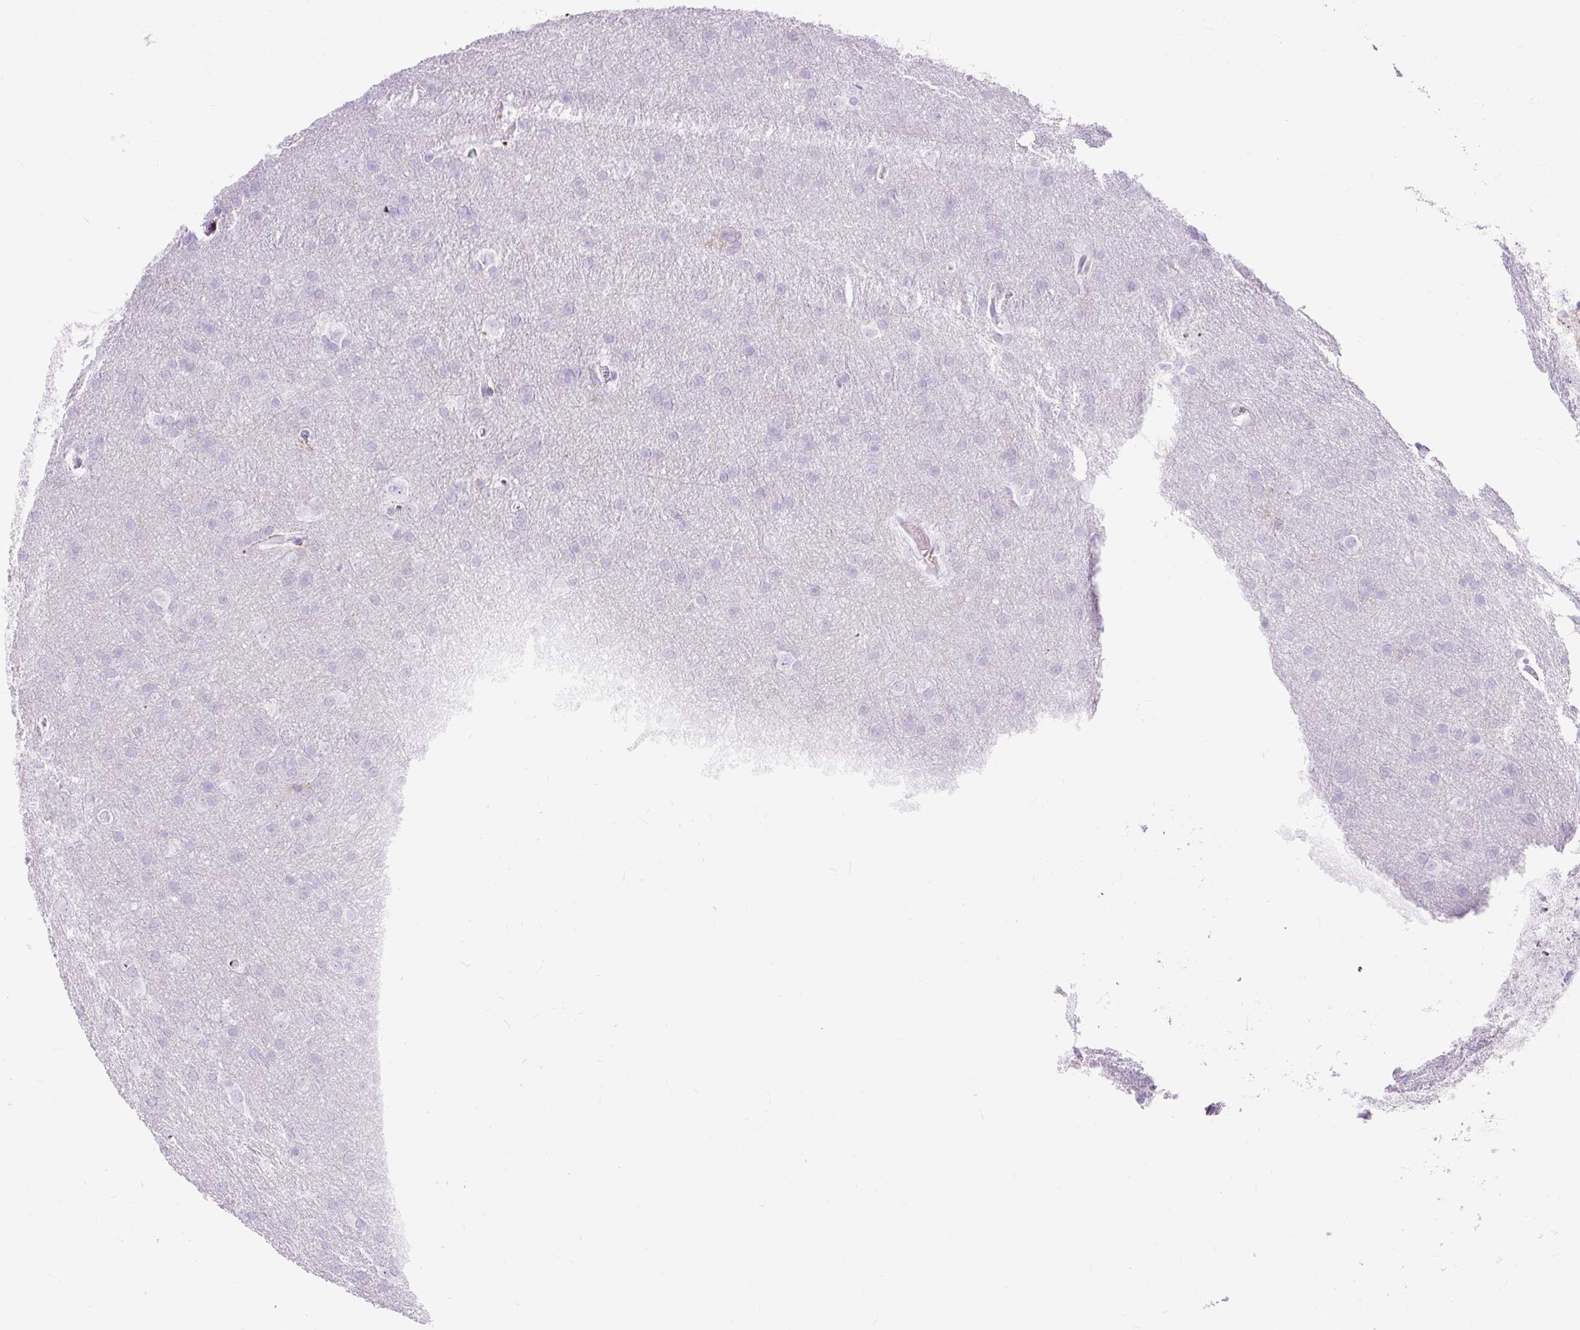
{"staining": {"intensity": "negative", "quantity": "none", "location": "none"}, "tissue": "glioma", "cell_type": "Tumor cells", "image_type": "cancer", "snomed": [{"axis": "morphology", "description": "Glioma, malignant, High grade"}, {"axis": "topography", "description": "Brain"}], "caption": "An IHC micrograph of high-grade glioma (malignant) is shown. There is no staining in tumor cells of high-grade glioma (malignant).", "gene": "HLA-DRA", "patient": {"sex": "male", "age": 53}}